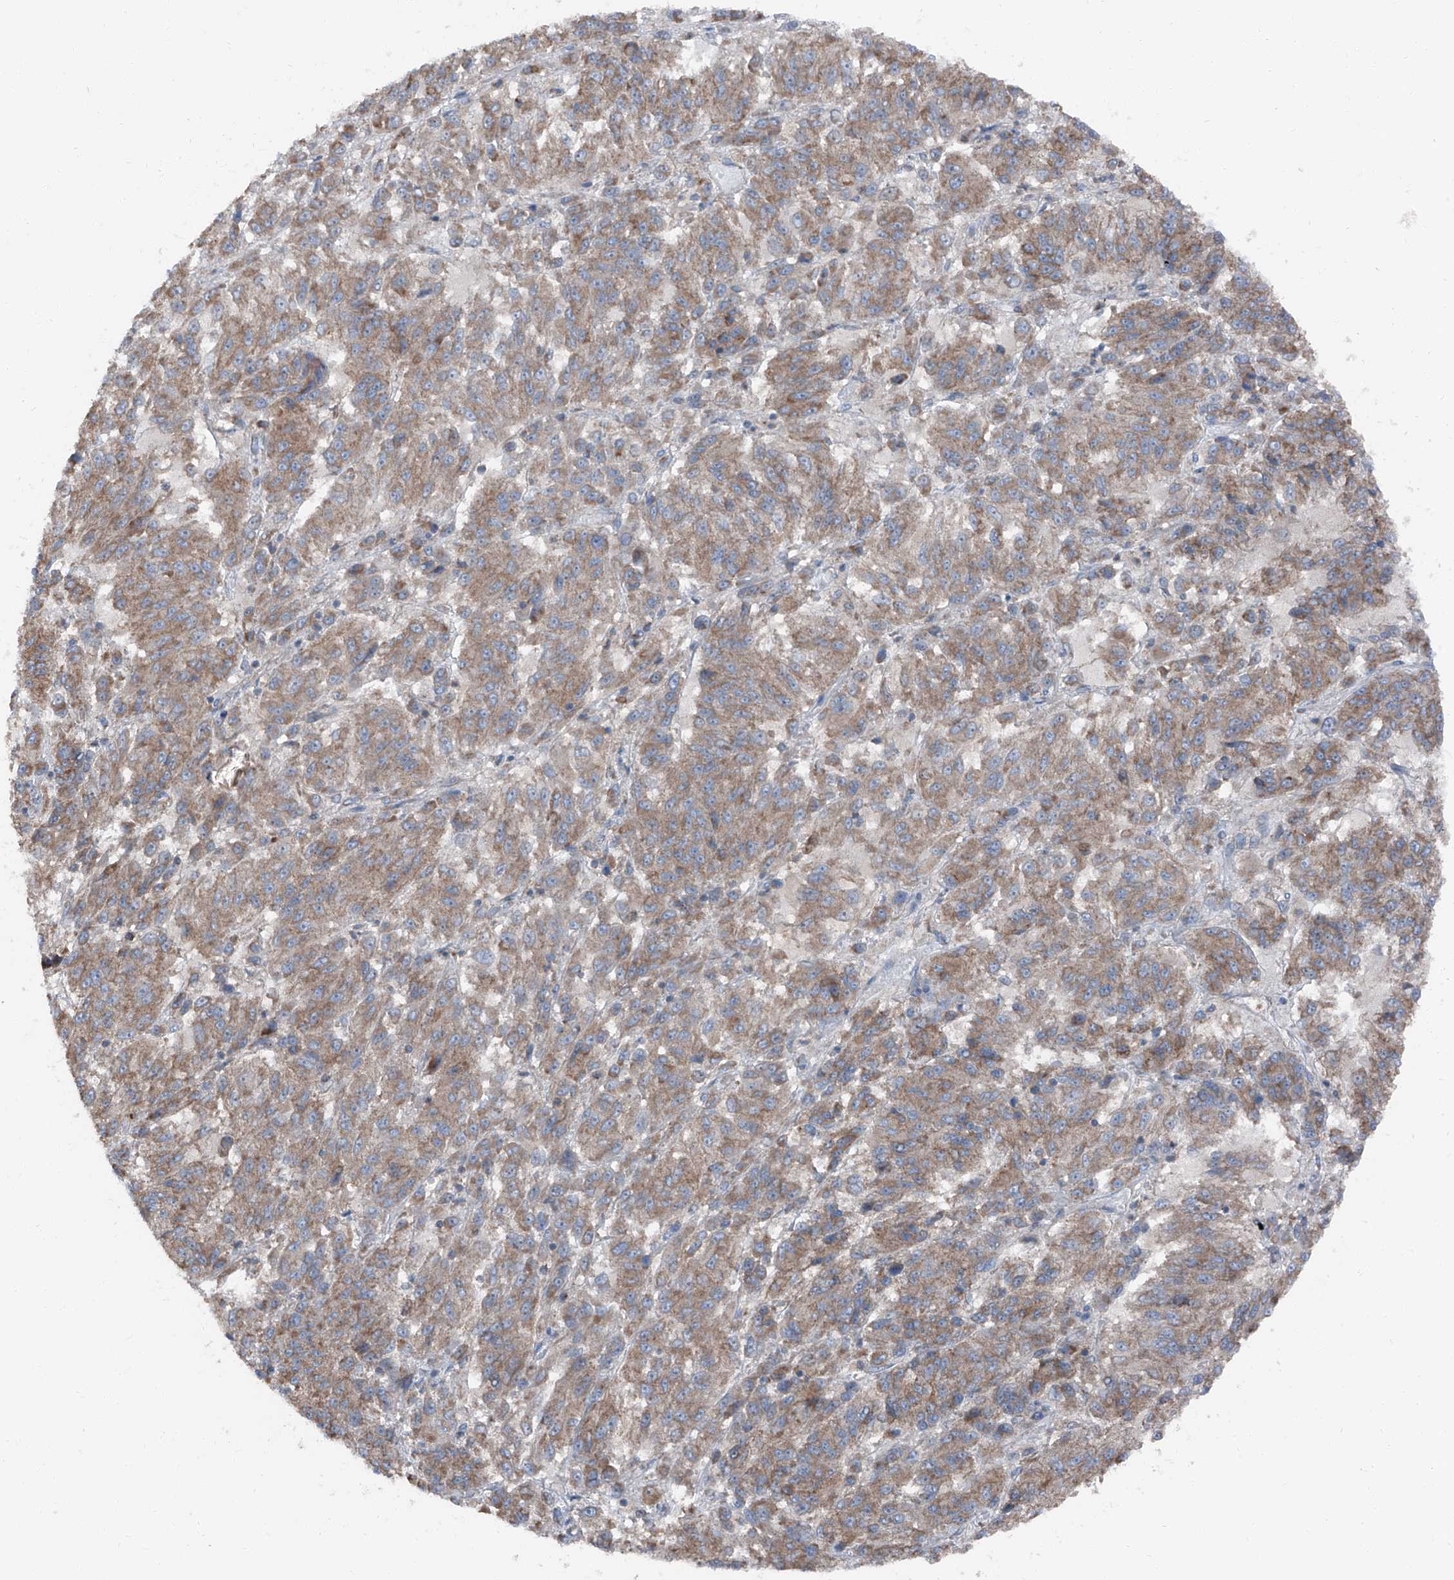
{"staining": {"intensity": "moderate", "quantity": ">75%", "location": "cytoplasmic/membranous"}, "tissue": "melanoma", "cell_type": "Tumor cells", "image_type": "cancer", "snomed": [{"axis": "morphology", "description": "Malignant melanoma, Metastatic site"}, {"axis": "topography", "description": "Lung"}], "caption": "A high-resolution histopathology image shows IHC staining of melanoma, which displays moderate cytoplasmic/membranous staining in about >75% of tumor cells.", "gene": "GPR142", "patient": {"sex": "male", "age": 64}}